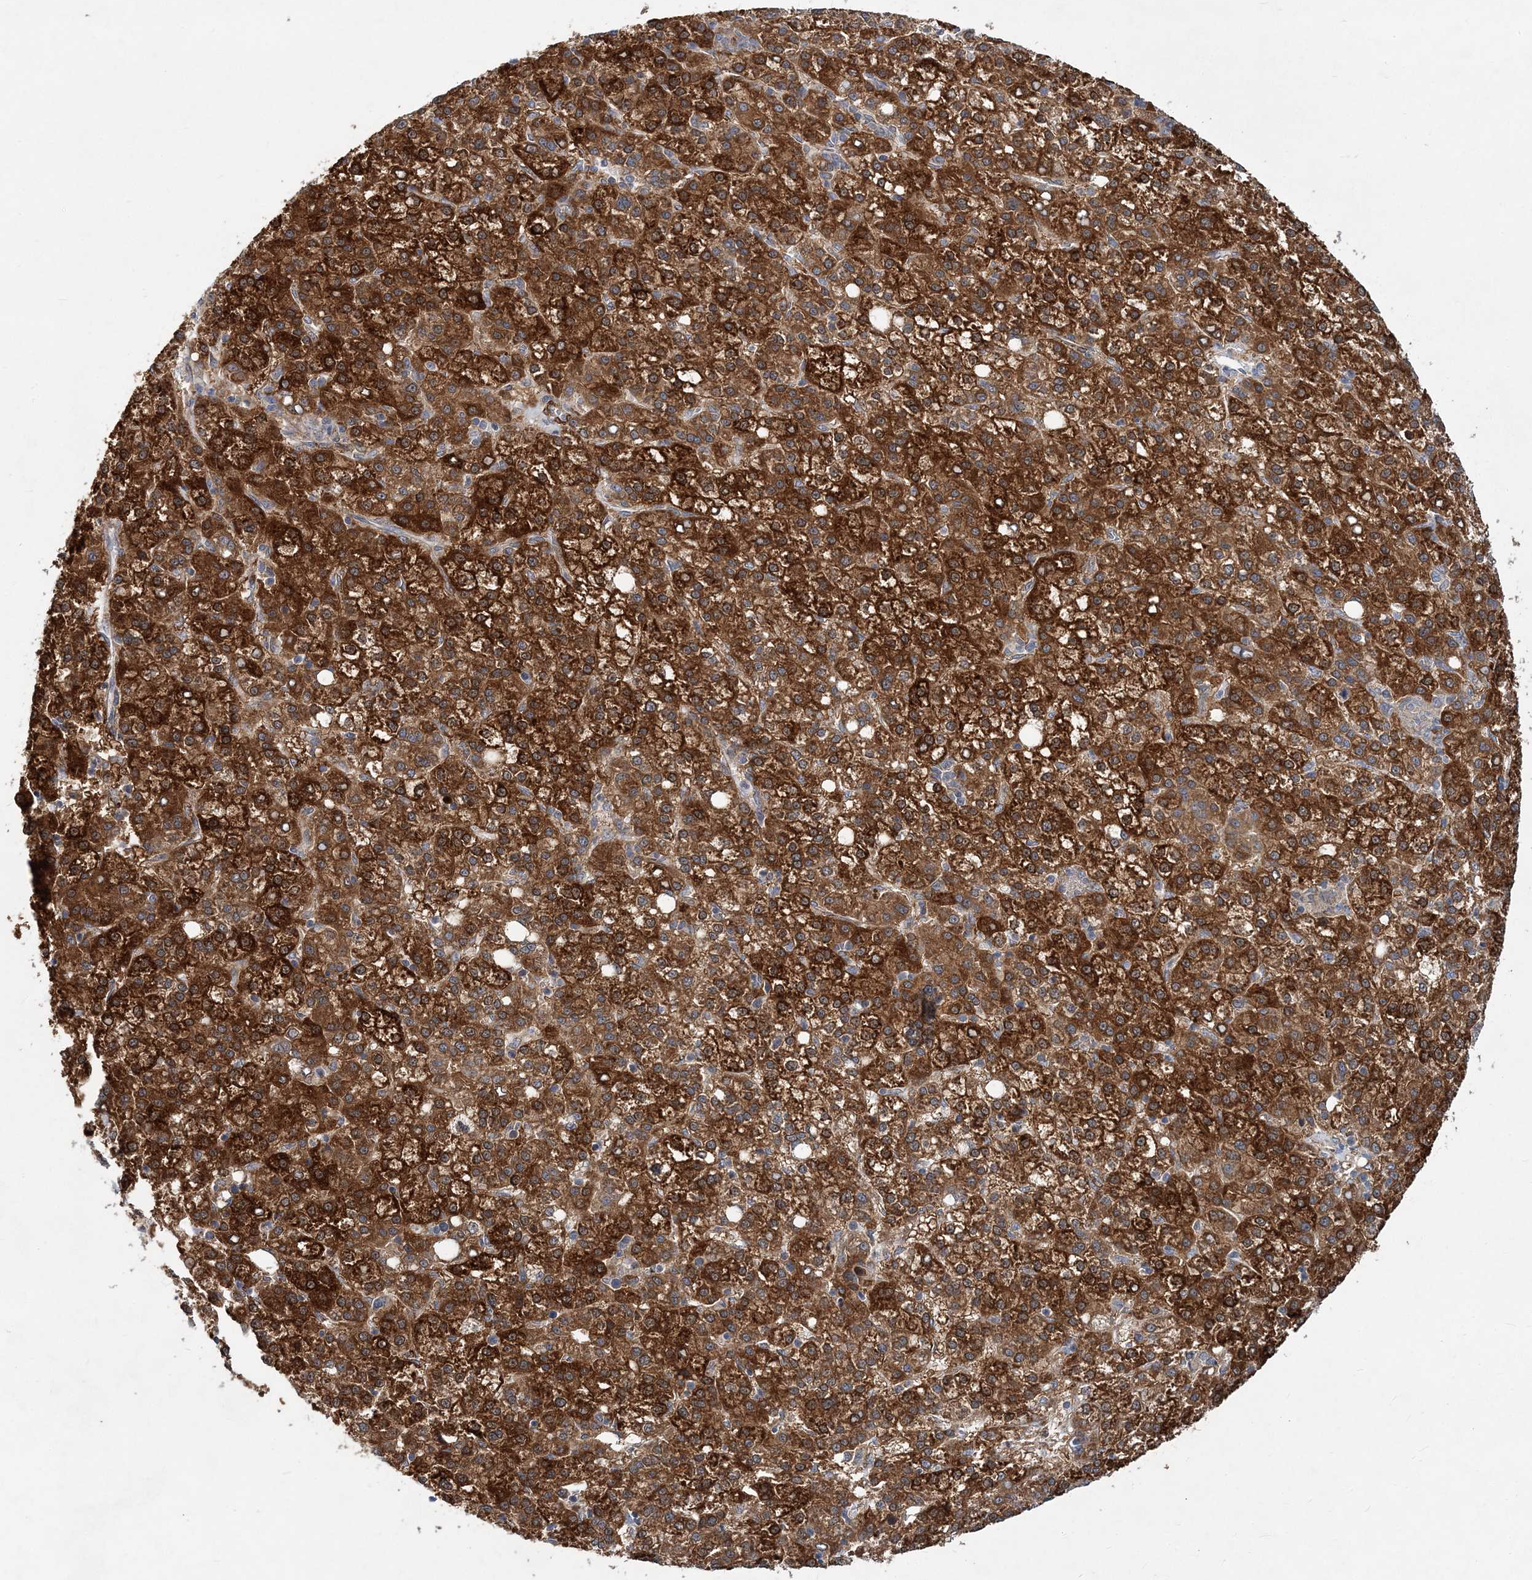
{"staining": {"intensity": "strong", "quantity": ">75%", "location": "cytoplasmic/membranous"}, "tissue": "liver cancer", "cell_type": "Tumor cells", "image_type": "cancer", "snomed": [{"axis": "morphology", "description": "Carcinoma, Hepatocellular, NOS"}, {"axis": "topography", "description": "Liver"}], "caption": "Liver cancer stained for a protein (brown) exhibits strong cytoplasmic/membranous positive positivity in about >75% of tumor cells.", "gene": "NBAS", "patient": {"sex": "female", "age": 58}}